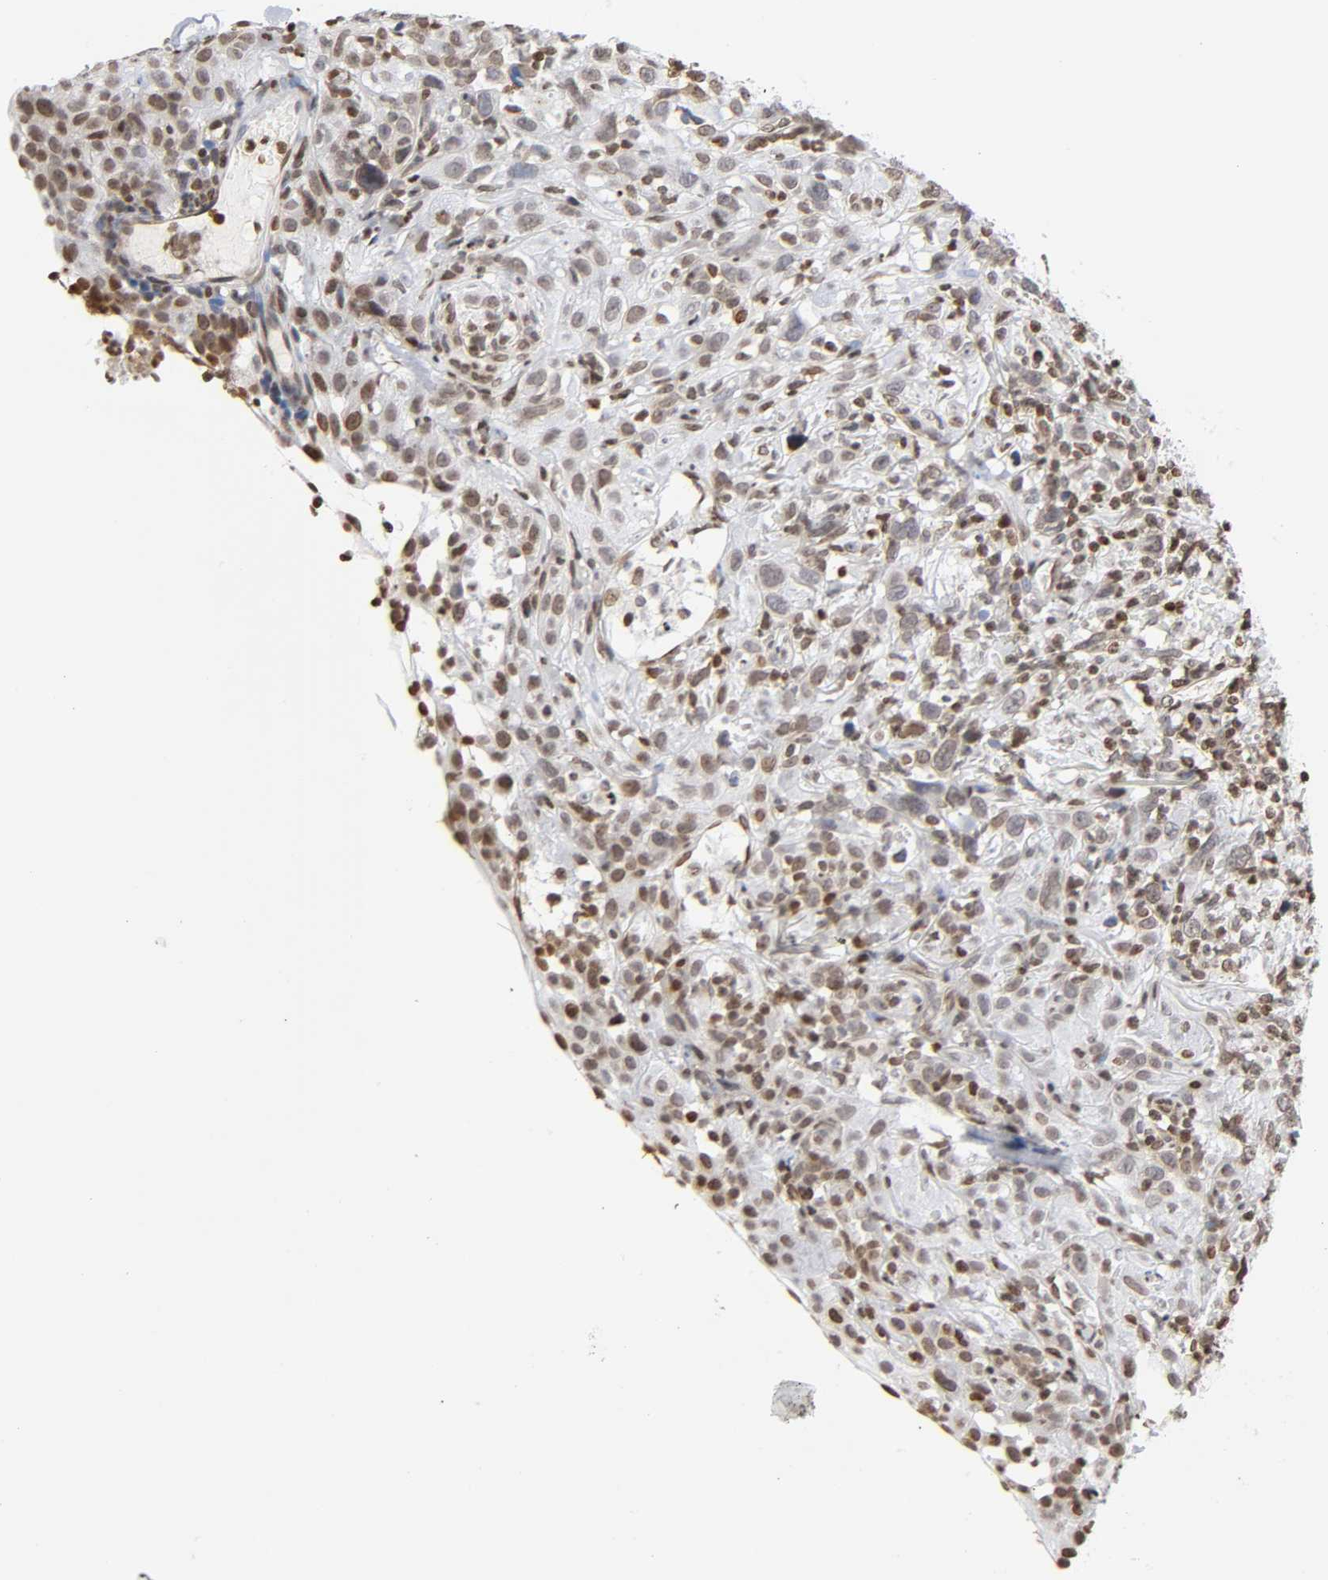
{"staining": {"intensity": "moderate", "quantity": ">75%", "location": "nuclear"}, "tissue": "thyroid cancer", "cell_type": "Tumor cells", "image_type": "cancer", "snomed": [{"axis": "morphology", "description": "Carcinoma, NOS"}, {"axis": "topography", "description": "Thyroid gland"}], "caption": "This is a photomicrograph of IHC staining of thyroid carcinoma, which shows moderate expression in the nuclear of tumor cells.", "gene": "HOXA6", "patient": {"sex": "female", "age": 77}}